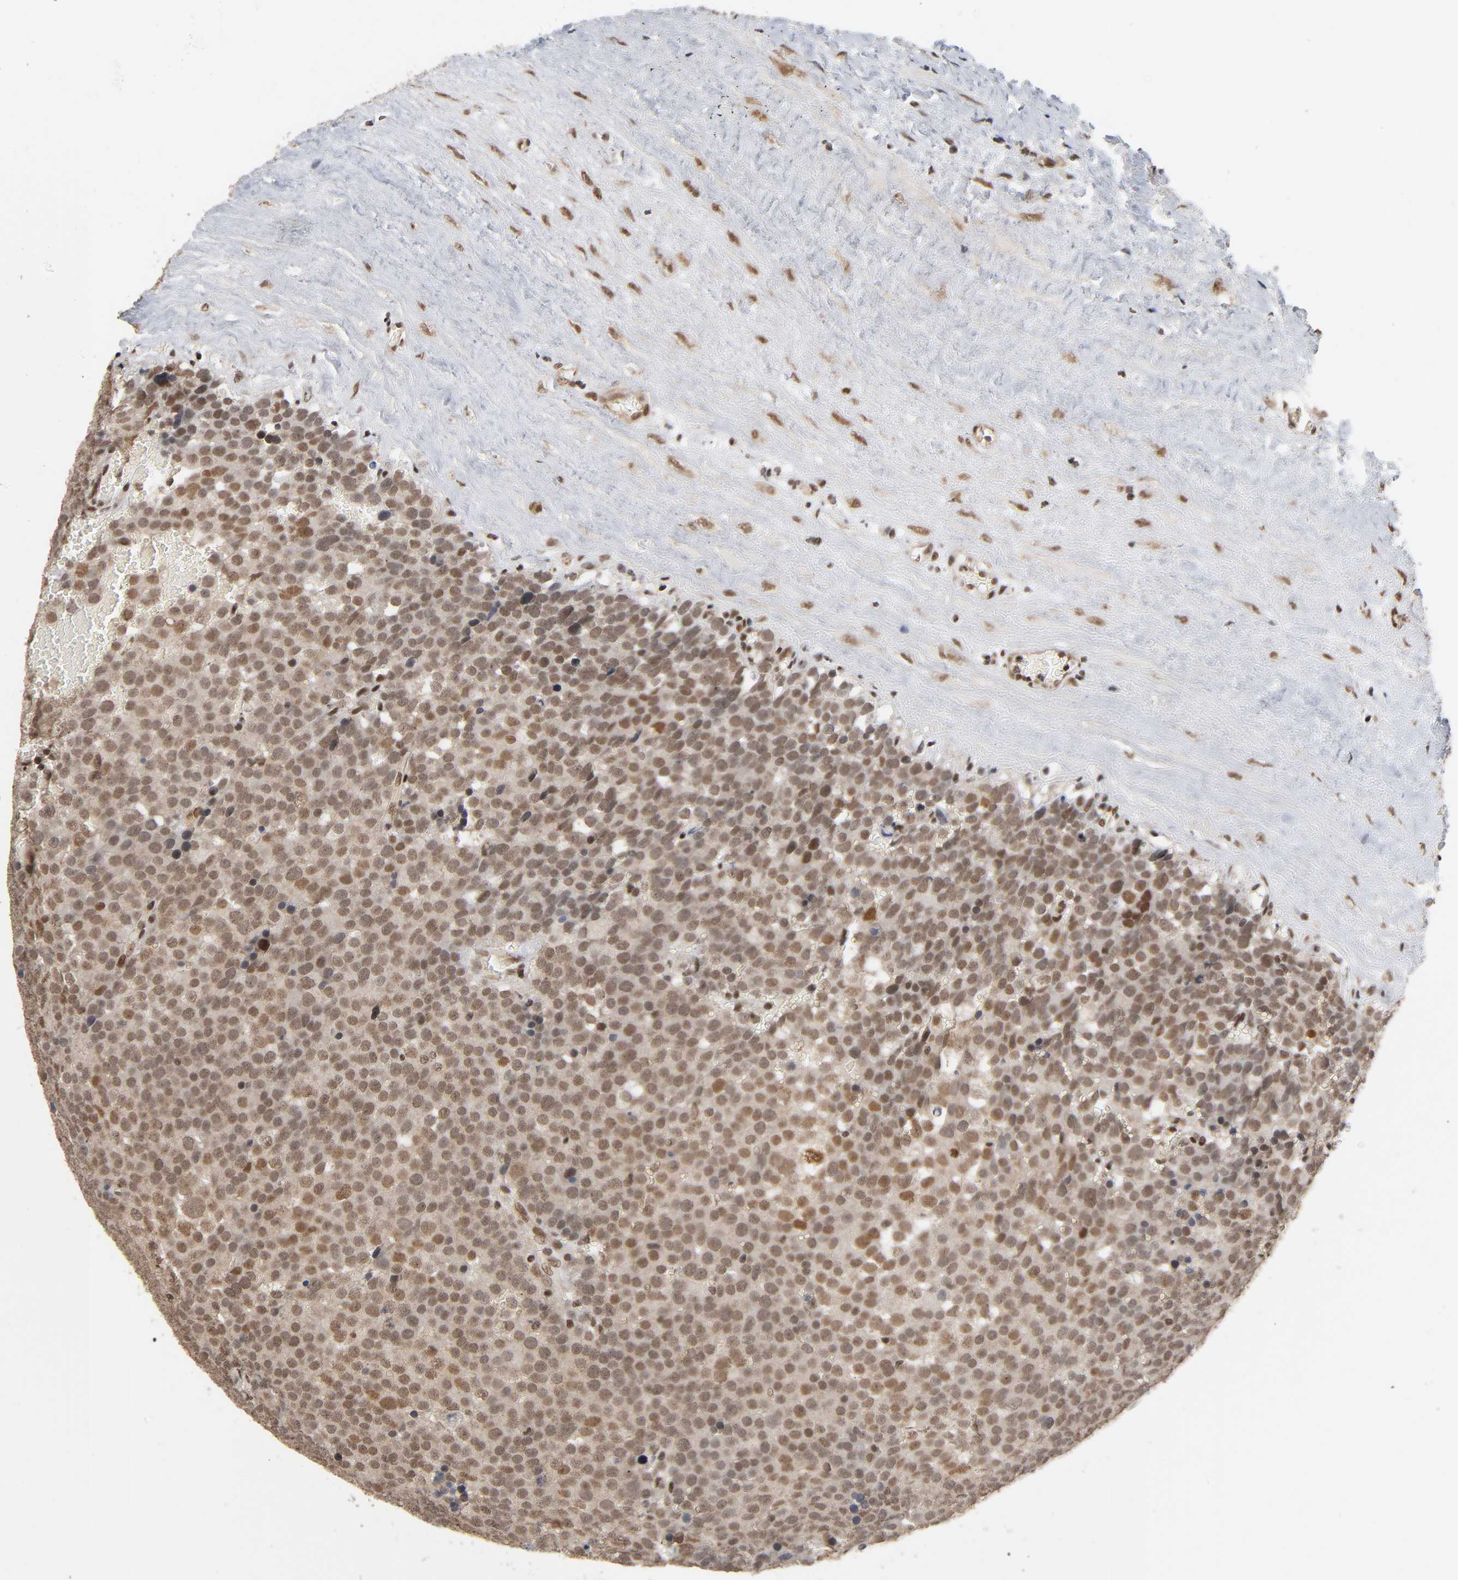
{"staining": {"intensity": "weak", "quantity": ">75%", "location": "cytoplasmic/membranous,nuclear"}, "tissue": "testis cancer", "cell_type": "Tumor cells", "image_type": "cancer", "snomed": [{"axis": "morphology", "description": "Seminoma, NOS"}, {"axis": "topography", "description": "Testis"}], "caption": "IHC (DAB) staining of human testis seminoma shows weak cytoplasmic/membranous and nuclear protein expression in about >75% of tumor cells.", "gene": "ZNF384", "patient": {"sex": "male", "age": 71}}